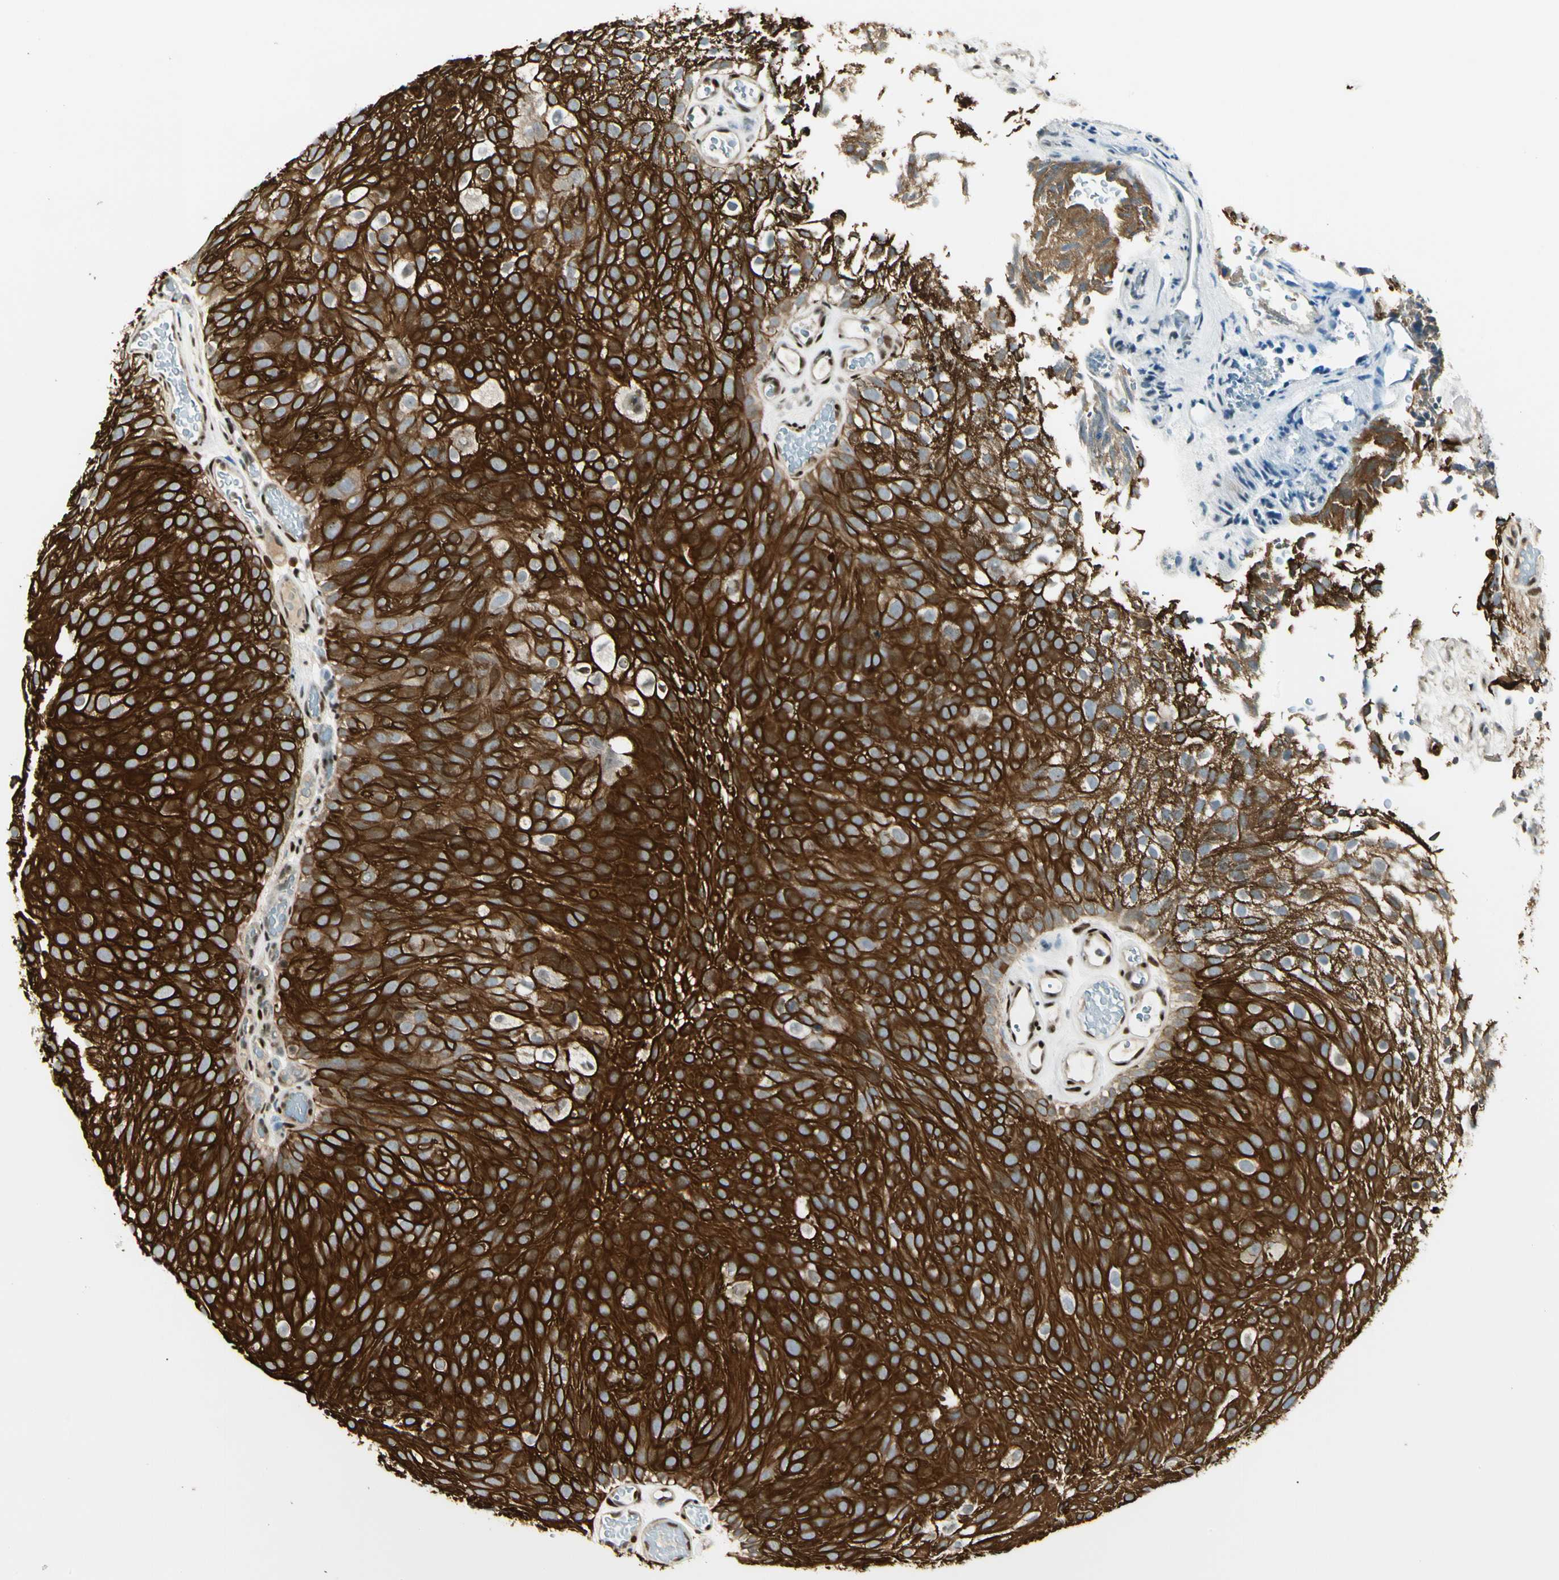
{"staining": {"intensity": "strong", "quantity": ">75%", "location": "cytoplasmic/membranous"}, "tissue": "urothelial cancer", "cell_type": "Tumor cells", "image_type": "cancer", "snomed": [{"axis": "morphology", "description": "Urothelial carcinoma, Low grade"}, {"axis": "topography", "description": "Urinary bladder"}], "caption": "DAB immunohistochemical staining of human urothelial cancer shows strong cytoplasmic/membranous protein expression in about >75% of tumor cells.", "gene": "ATXN1", "patient": {"sex": "male", "age": 78}}